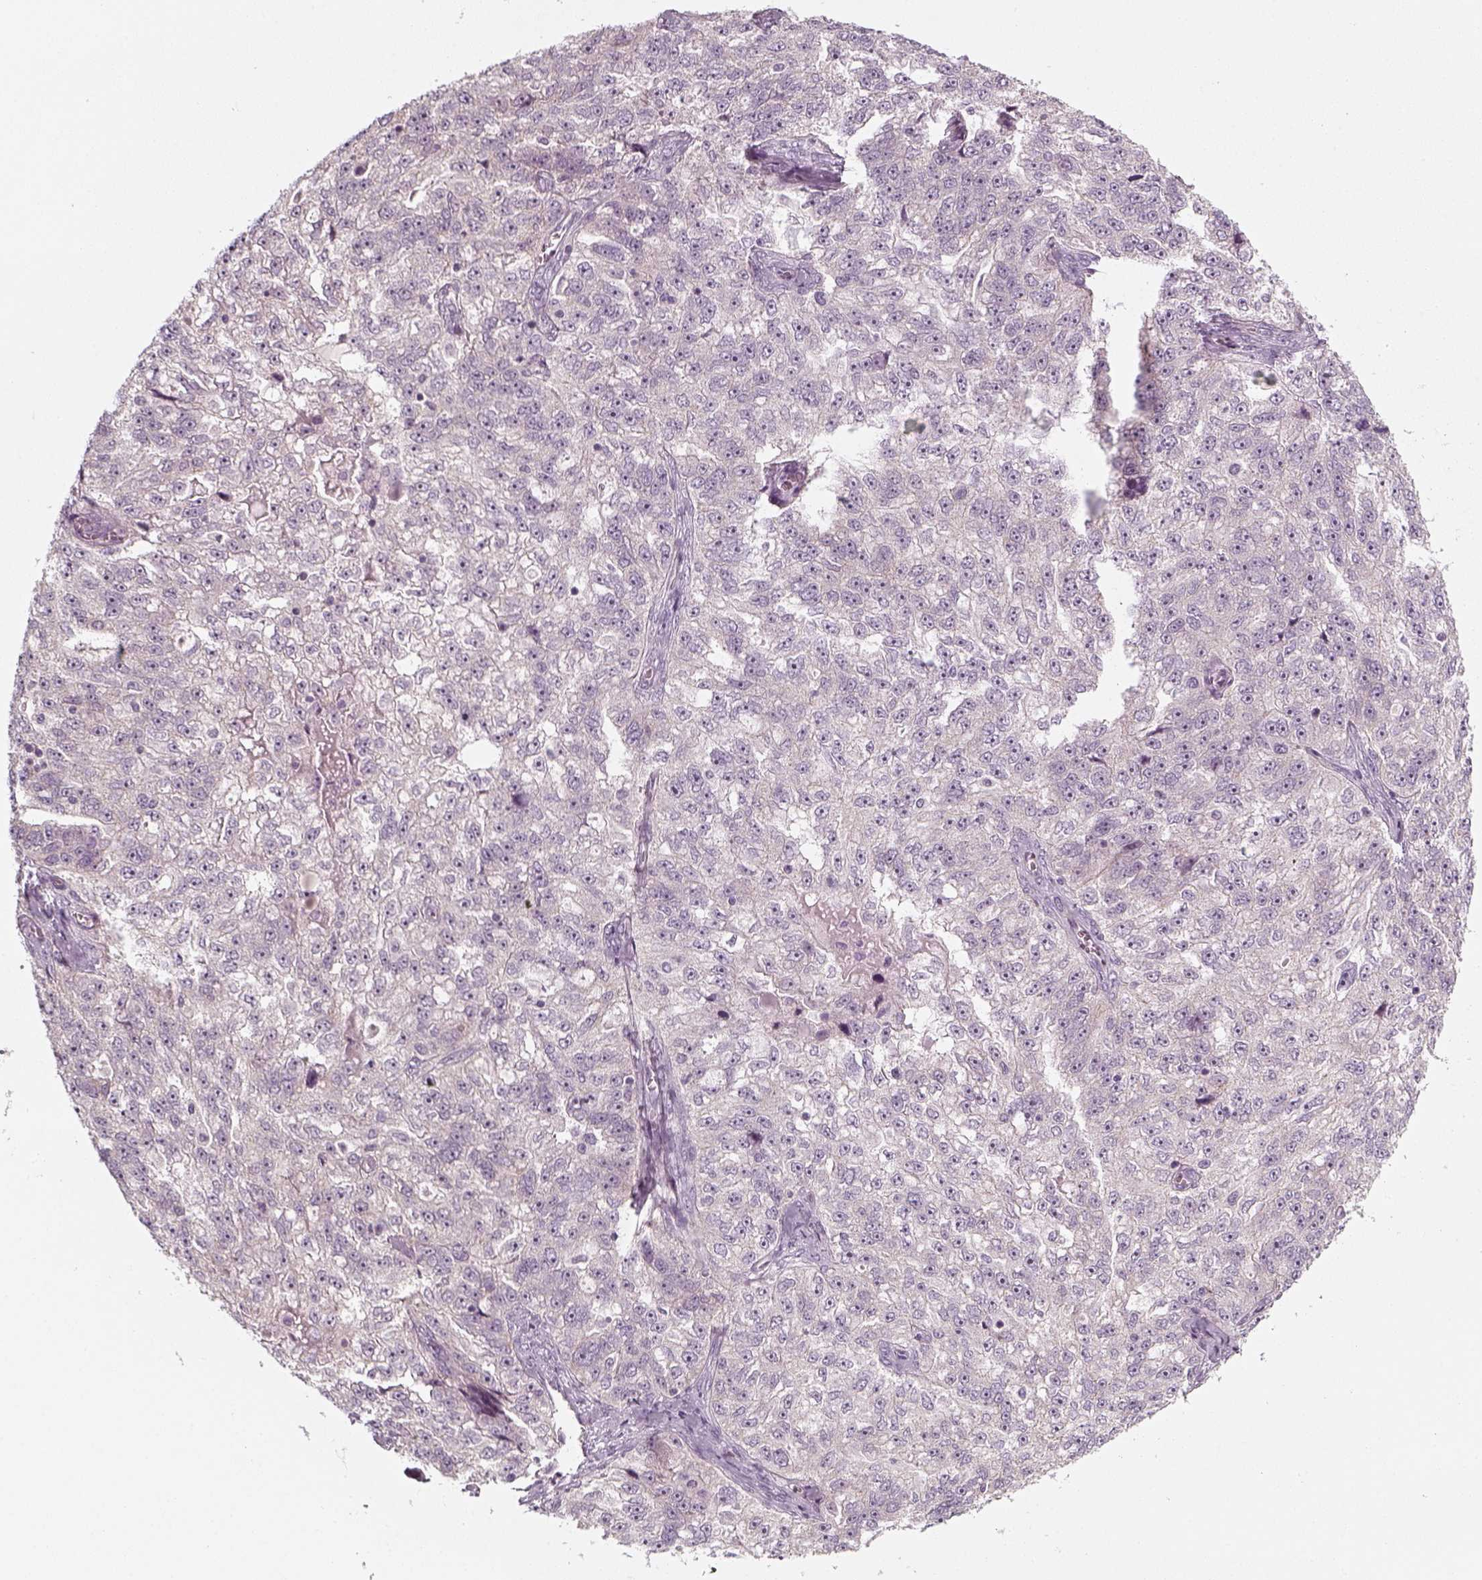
{"staining": {"intensity": "negative", "quantity": "none", "location": "none"}, "tissue": "ovarian cancer", "cell_type": "Tumor cells", "image_type": "cancer", "snomed": [{"axis": "morphology", "description": "Cystadenocarcinoma, serous, NOS"}, {"axis": "topography", "description": "Ovary"}], "caption": "High power microscopy histopathology image of an immunohistochemistry (IHC) histopathology image of ovarian serous cystadenocarcinoma, revealing no significant positivity in tumor cells.", "gene": "PNMT", "patient": {"sex": "female", "age": 51}}